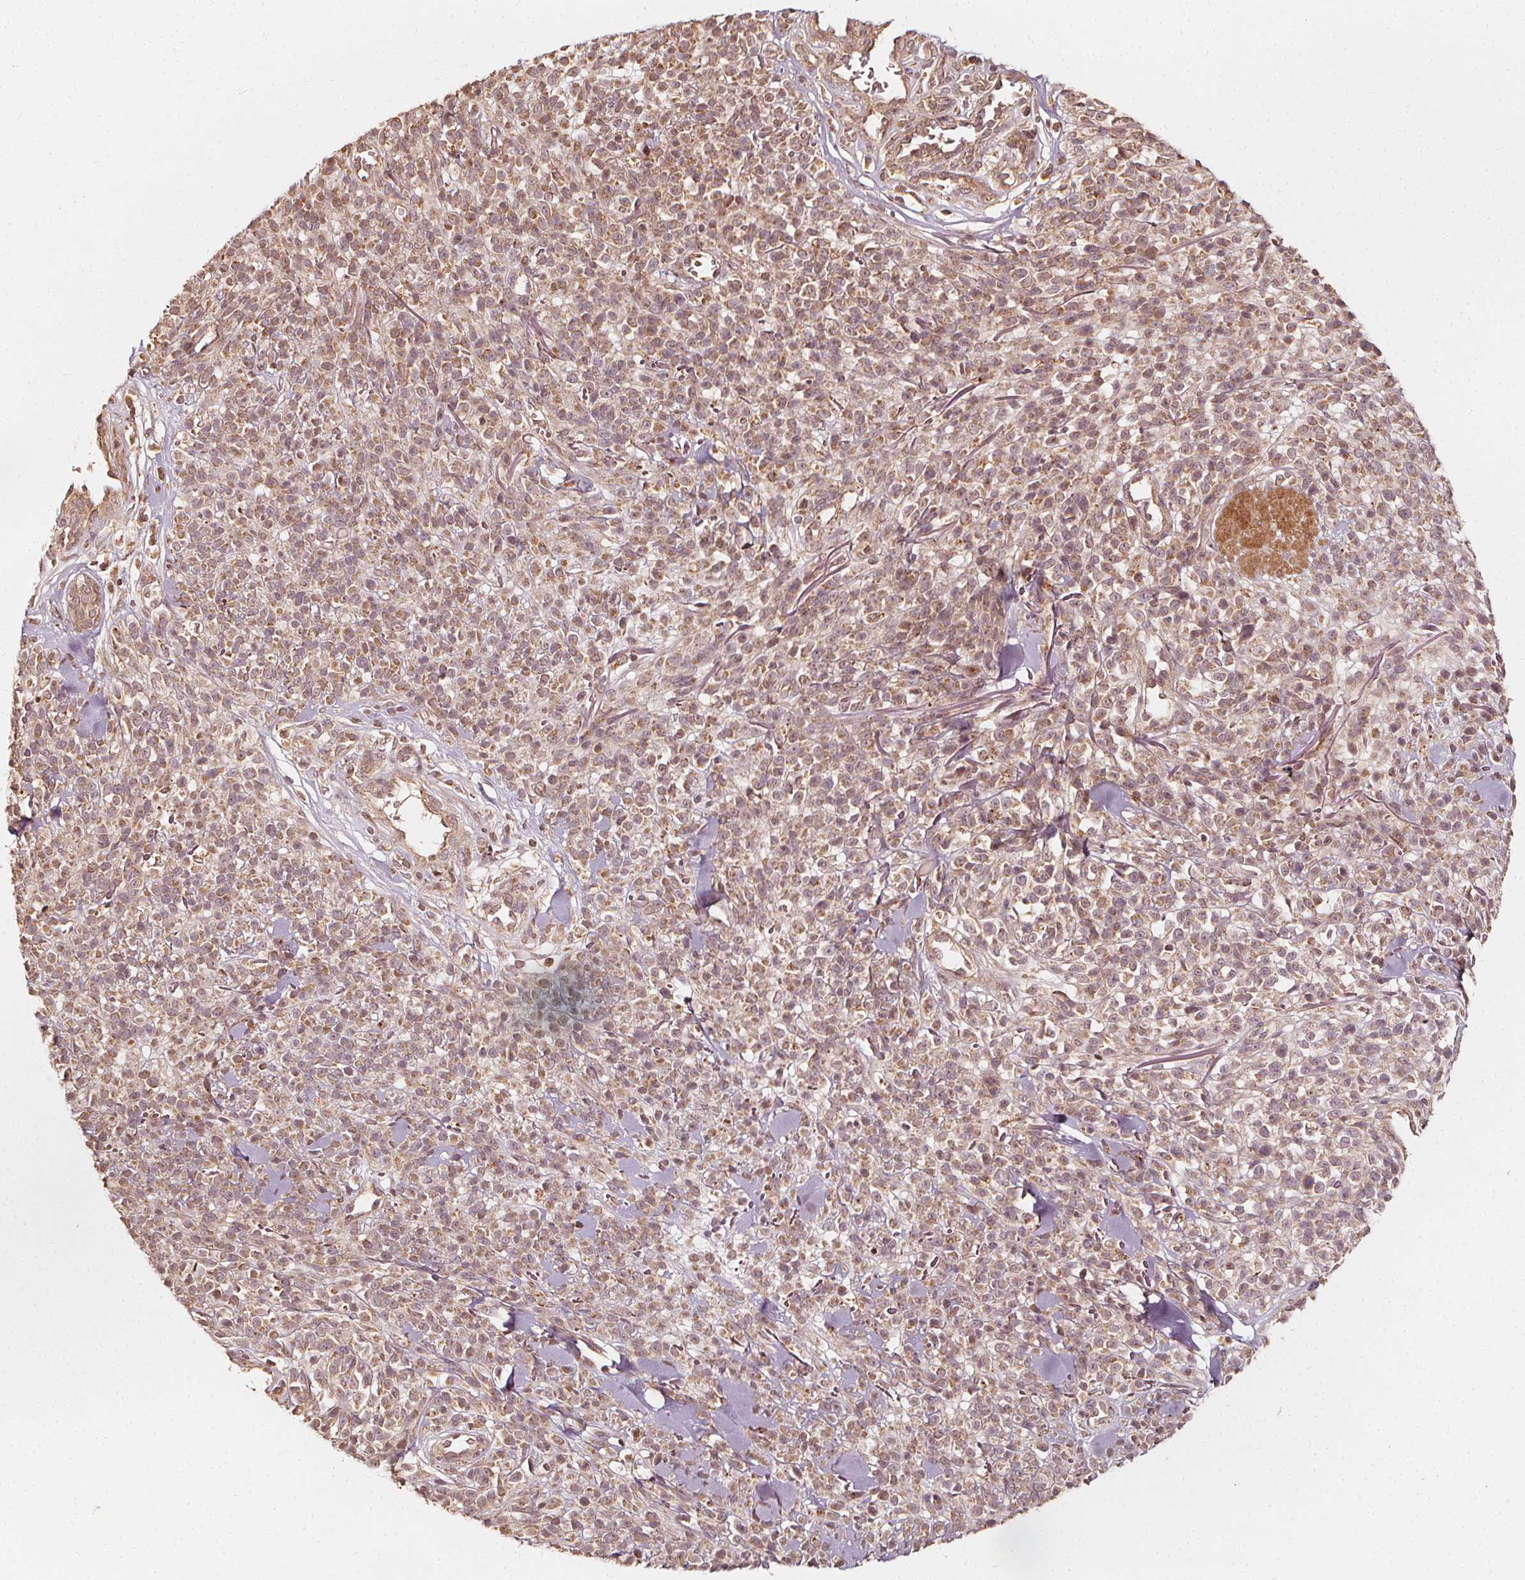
{"staining": {"intensity": "weak", "quantity": ">75%", "location": "cytoplasmic/membranous"}, "tissue": "melanoma", "cell_type": "Tumor cells", "image_type": "cancer", "snomed": [{"axis": "morphology", "description": "Malignant melanoma, NOS"}, {"axis": "topography", "description": "Skin"}, {"axis": "topography", "description": "Skin of trunk"}], "caption": "Tumor cells demonstrate low levels of weak cytoplasmic/membranous staining in approximately >75% of cells in malignant melanoma.", "gene": "NPC1", "patient": {"sex": "male", "age": 74}}